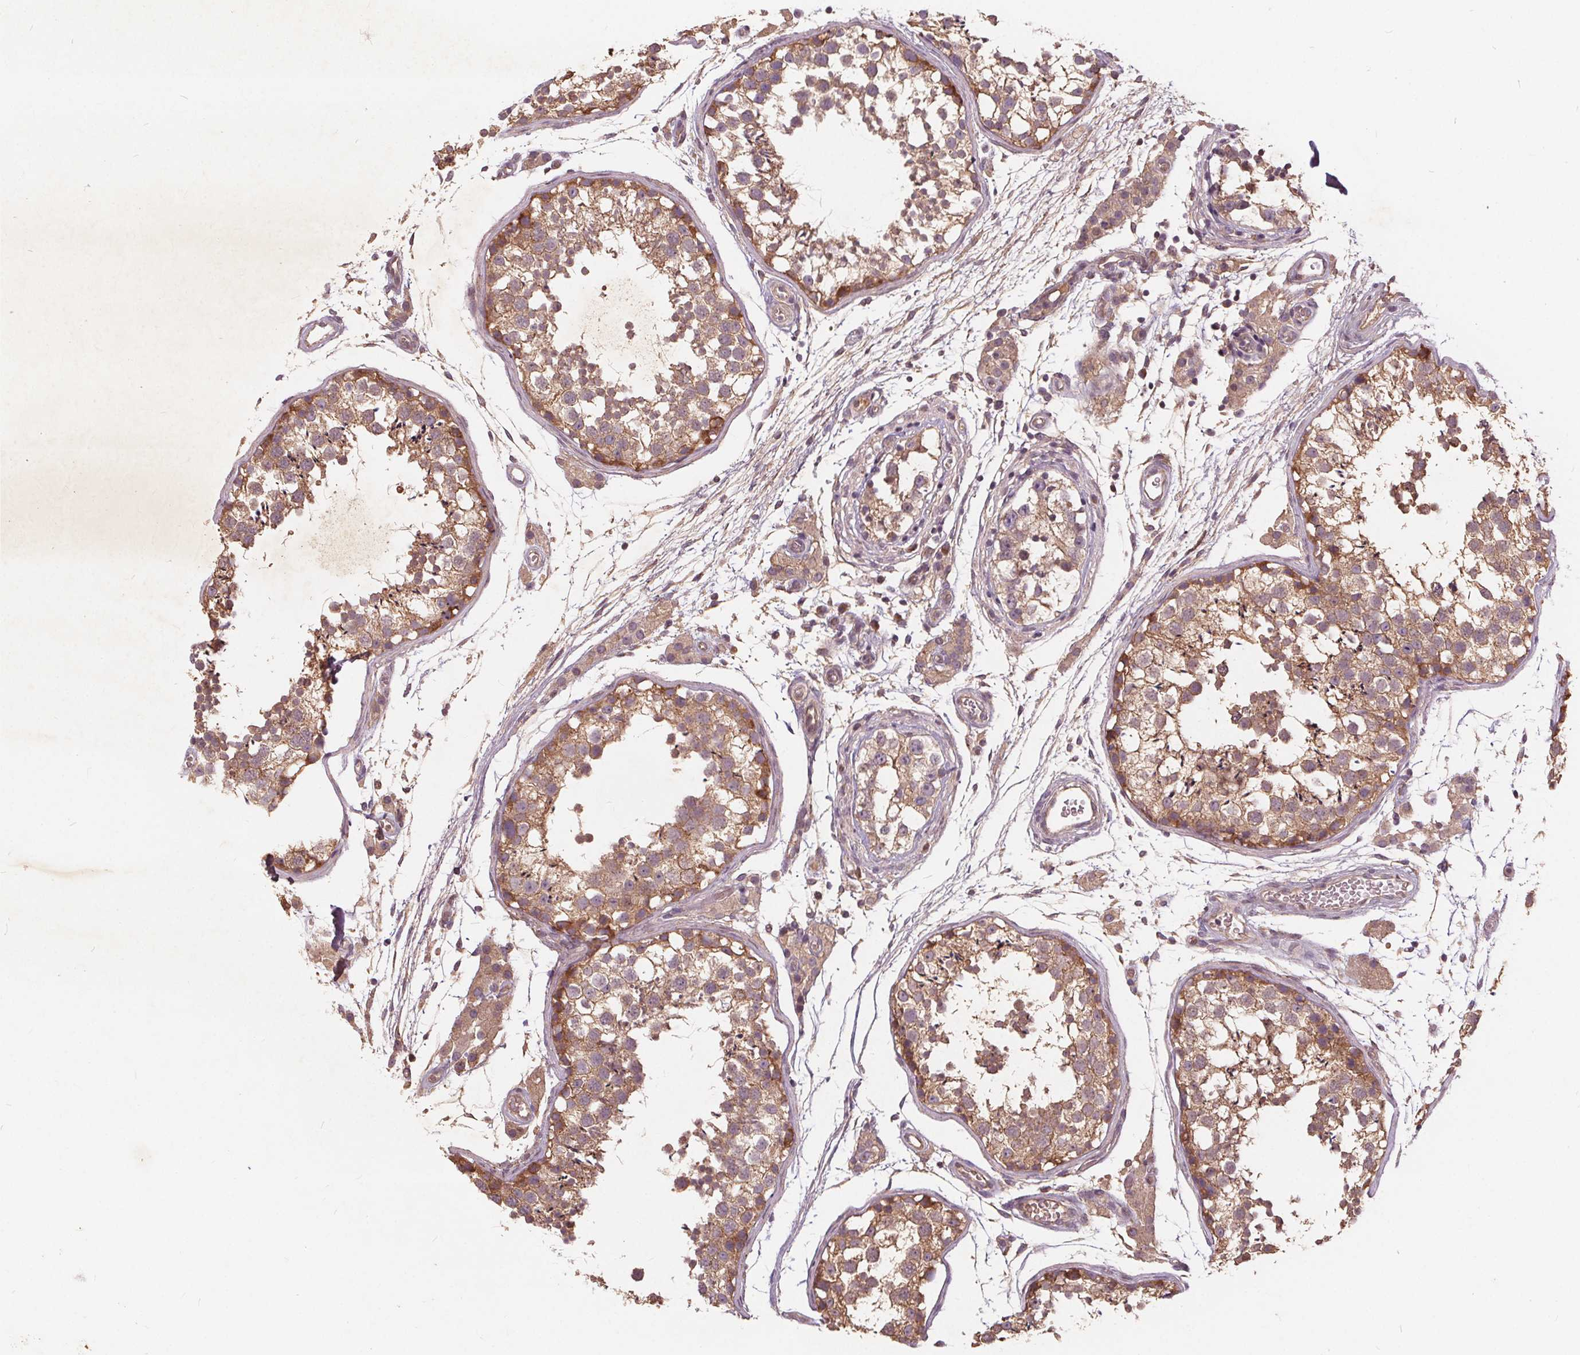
{"staining": {"intensity": "weak", "quantity": ">75%", "location": "cytoplasmic/membranous"}, "tissue": "testis", "cell_type": "Cells in seminiferous ducts", "image_type": "normal", "snomed": [{"axis": "morphology", "description": "Normal tissue, NOS"}, {"axis": "morphology", "description": "Seminoma, NOS"}, {"axis": "topography", "description": "Testis"}], "caption": "Immunohistochemistry image of normal testis stained for a protein (brown), which displays low levels of weak cytoplasmic/membranous positivity in approximately >75% of cells in seminiferous ducts.", "gene": "CSNK1G2", "patient": {"sex": "male", "age": 29}}